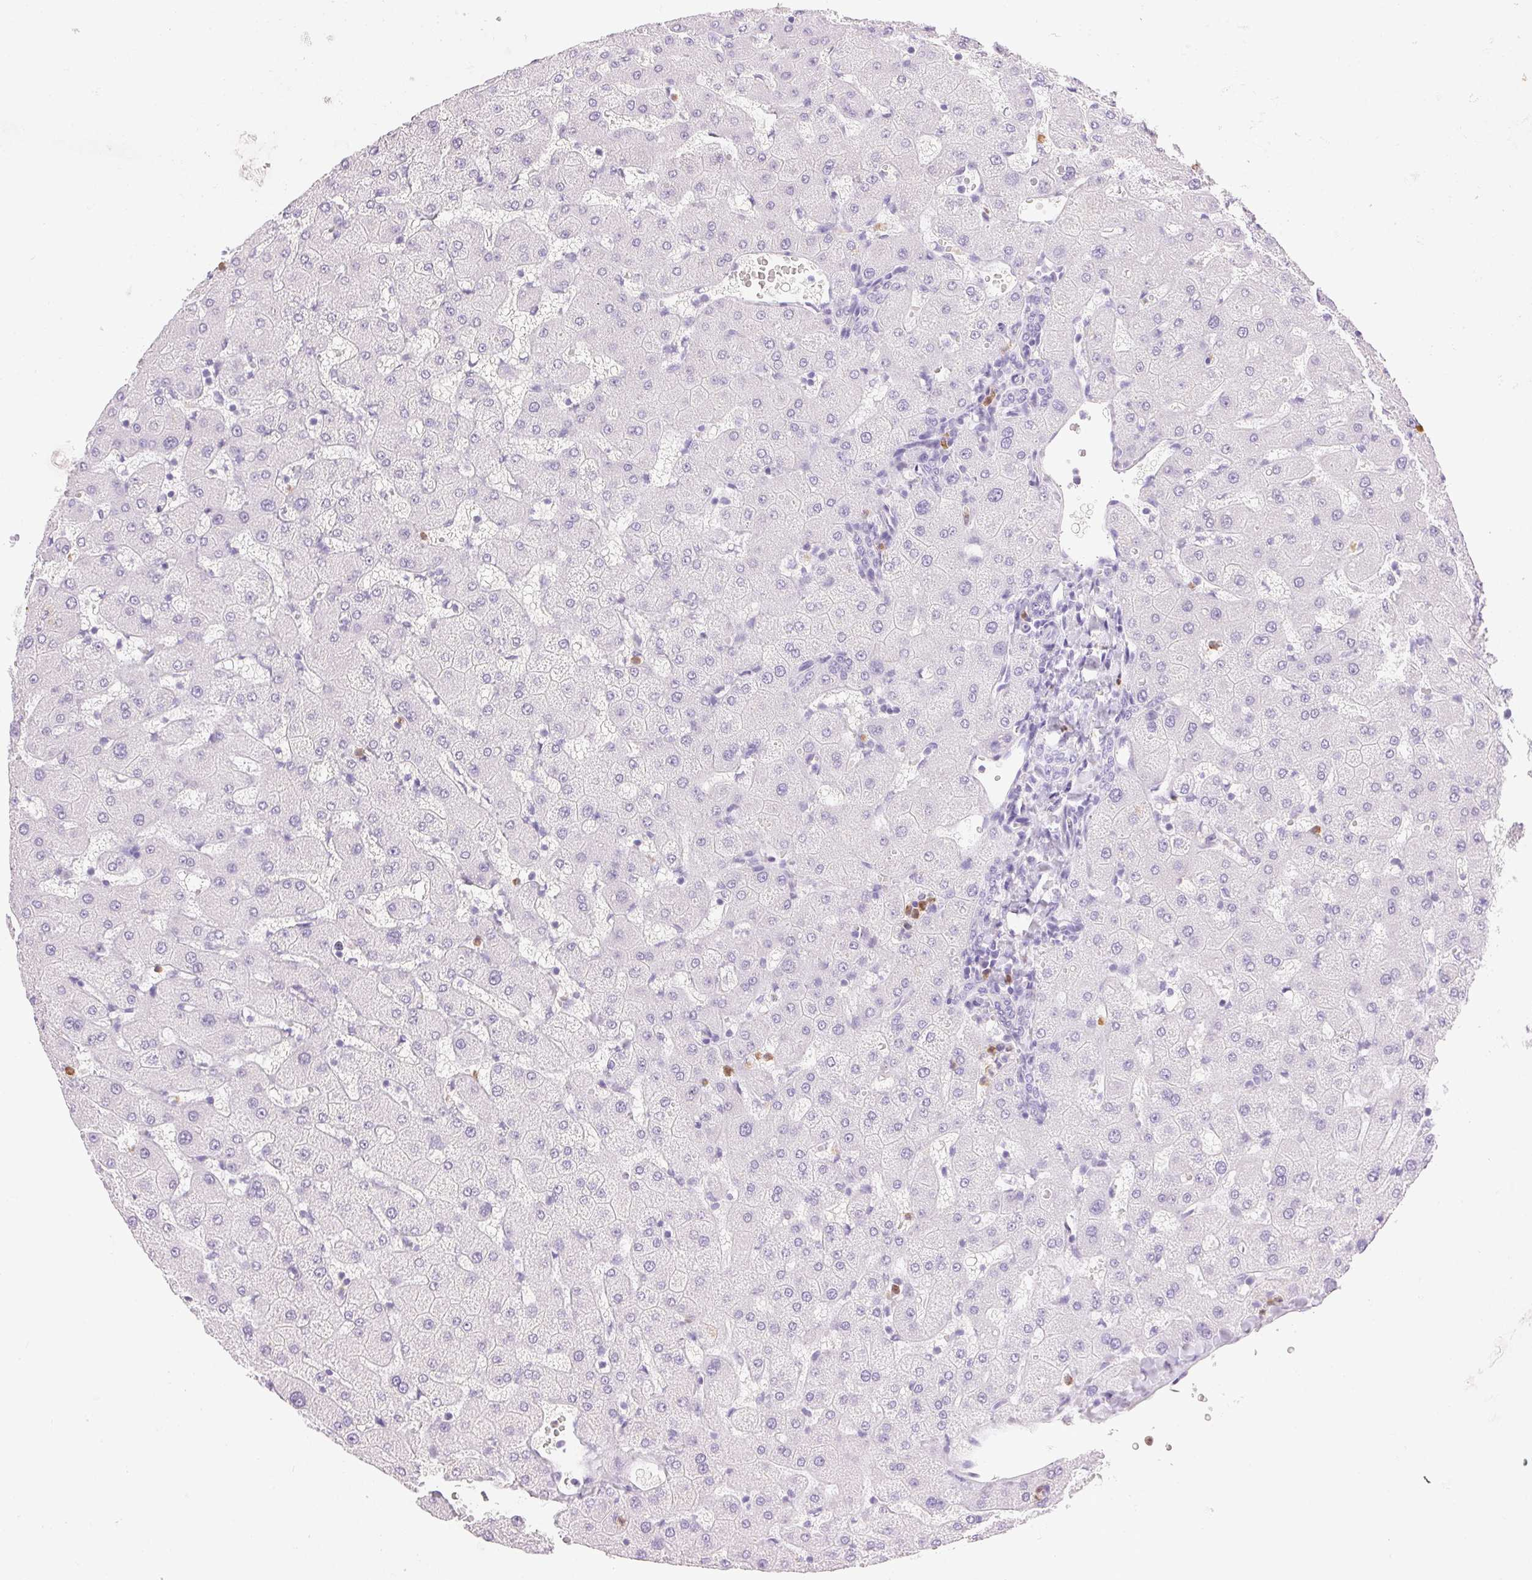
{"staining": {"intensity": "negative", "quantity": "none", "location": "none"}, "tissue": "liver", "cell_type": "Cholangiocytes", "image_type": "normal", "snomed": [{"axis": "morphology", "description": "Normal tissue, NOS"}, {"axis": "topography", "description": "Liver"}], "caption": "Immunohistochemistry of benign liver exhibits no expression in cholangiocytes.", "gene": "EMX2", "patient": {"sex": "female", "age": 63}}